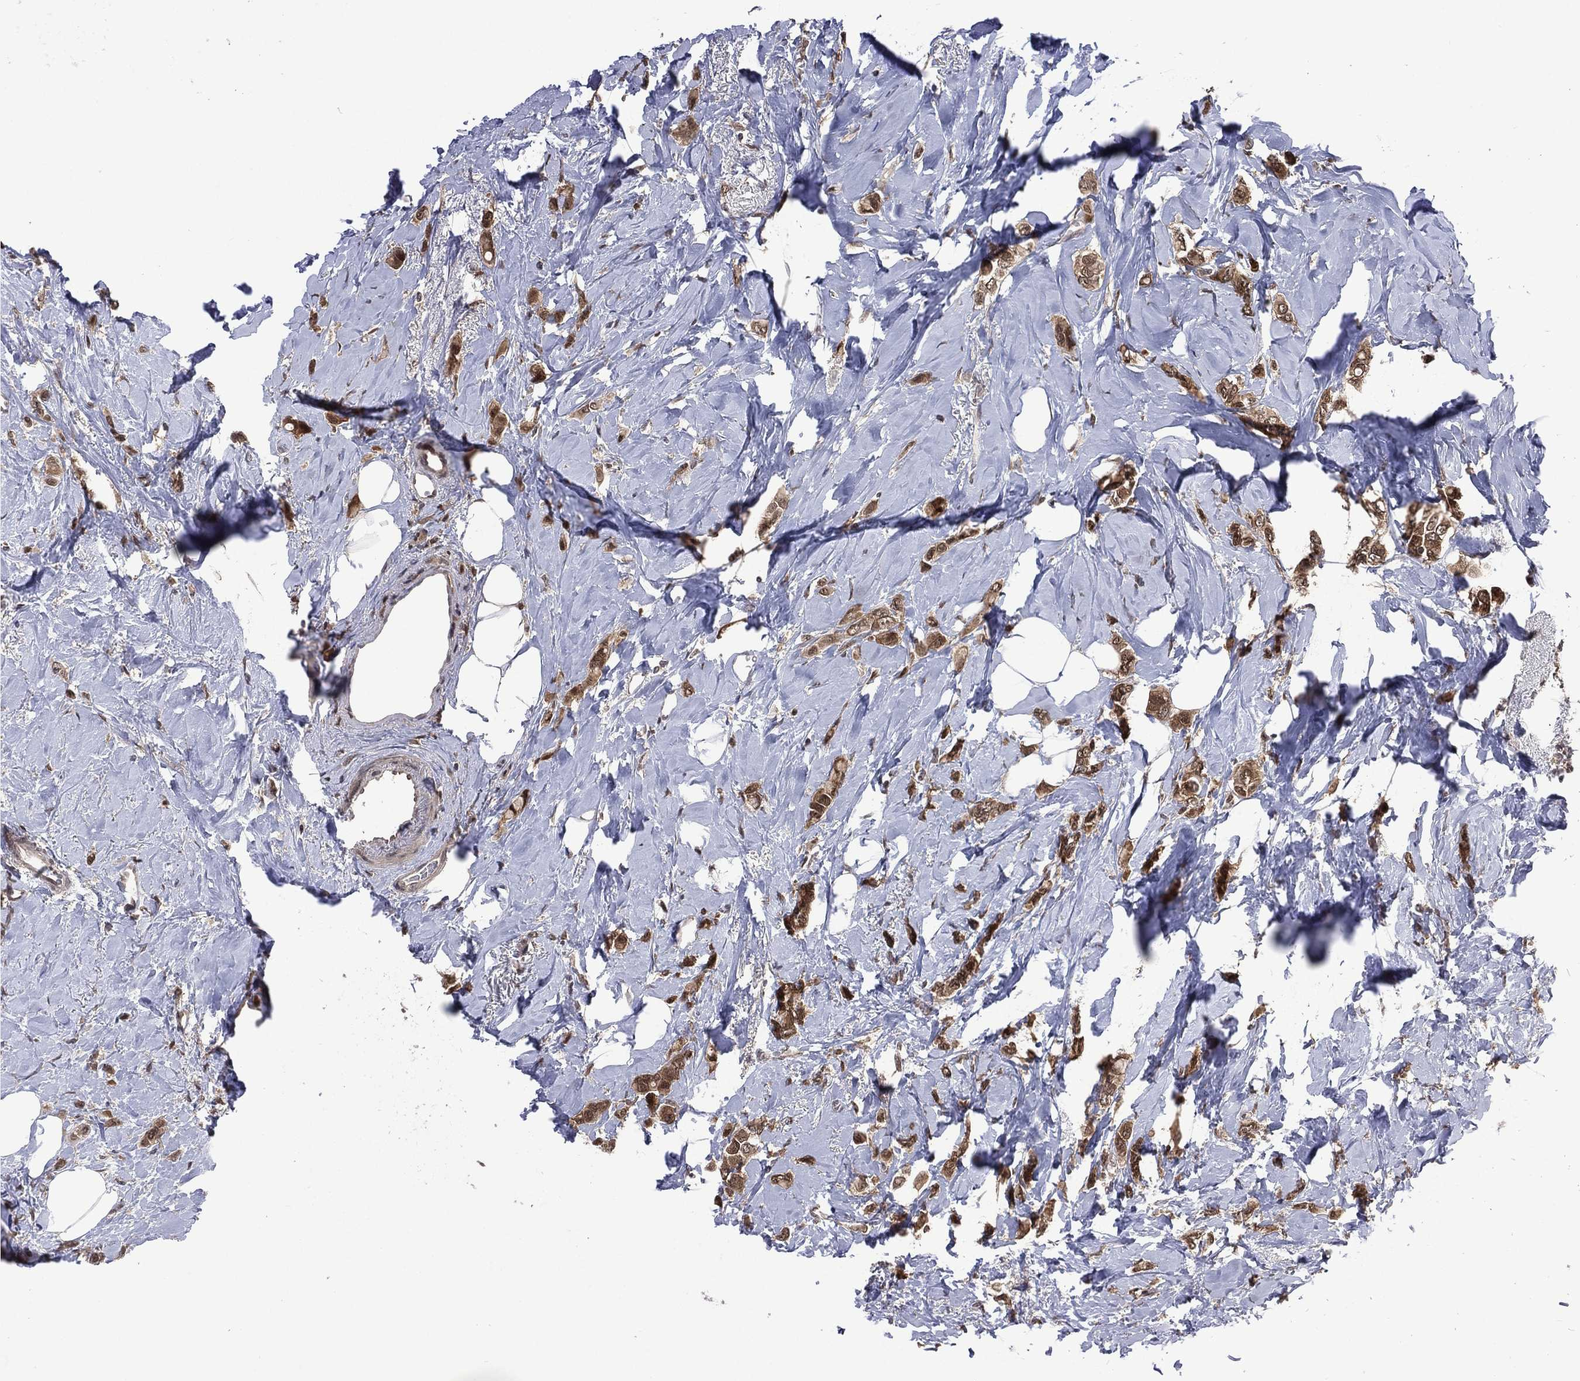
{"staining": {"intensity": "strong", "quantity": ">75%", "location": "cytoplasmic/membranous,nuclear"}, "tissue": "breast cancer", "cell_type": "Tumor cells", "image_type": "cancer", "snomed": [{"axis": "morphology", "description": "Lobular carcinoma"}, {"axis": "topography", "description": "Breast"}], "caption": "A brown stain shows strong cytoplasmic/membranous and nuclear positivity of a protein in breast cancer (lobular carcinoma) tumor cells. The staining is performed using DAB (3,3'-diaminobenzidine) brown chromogen to label protein expression. The nuclei are counter-stained blue using hematoxylin.", "gene": "MTAP", "patient": {"sex": "female", "age": 66}}